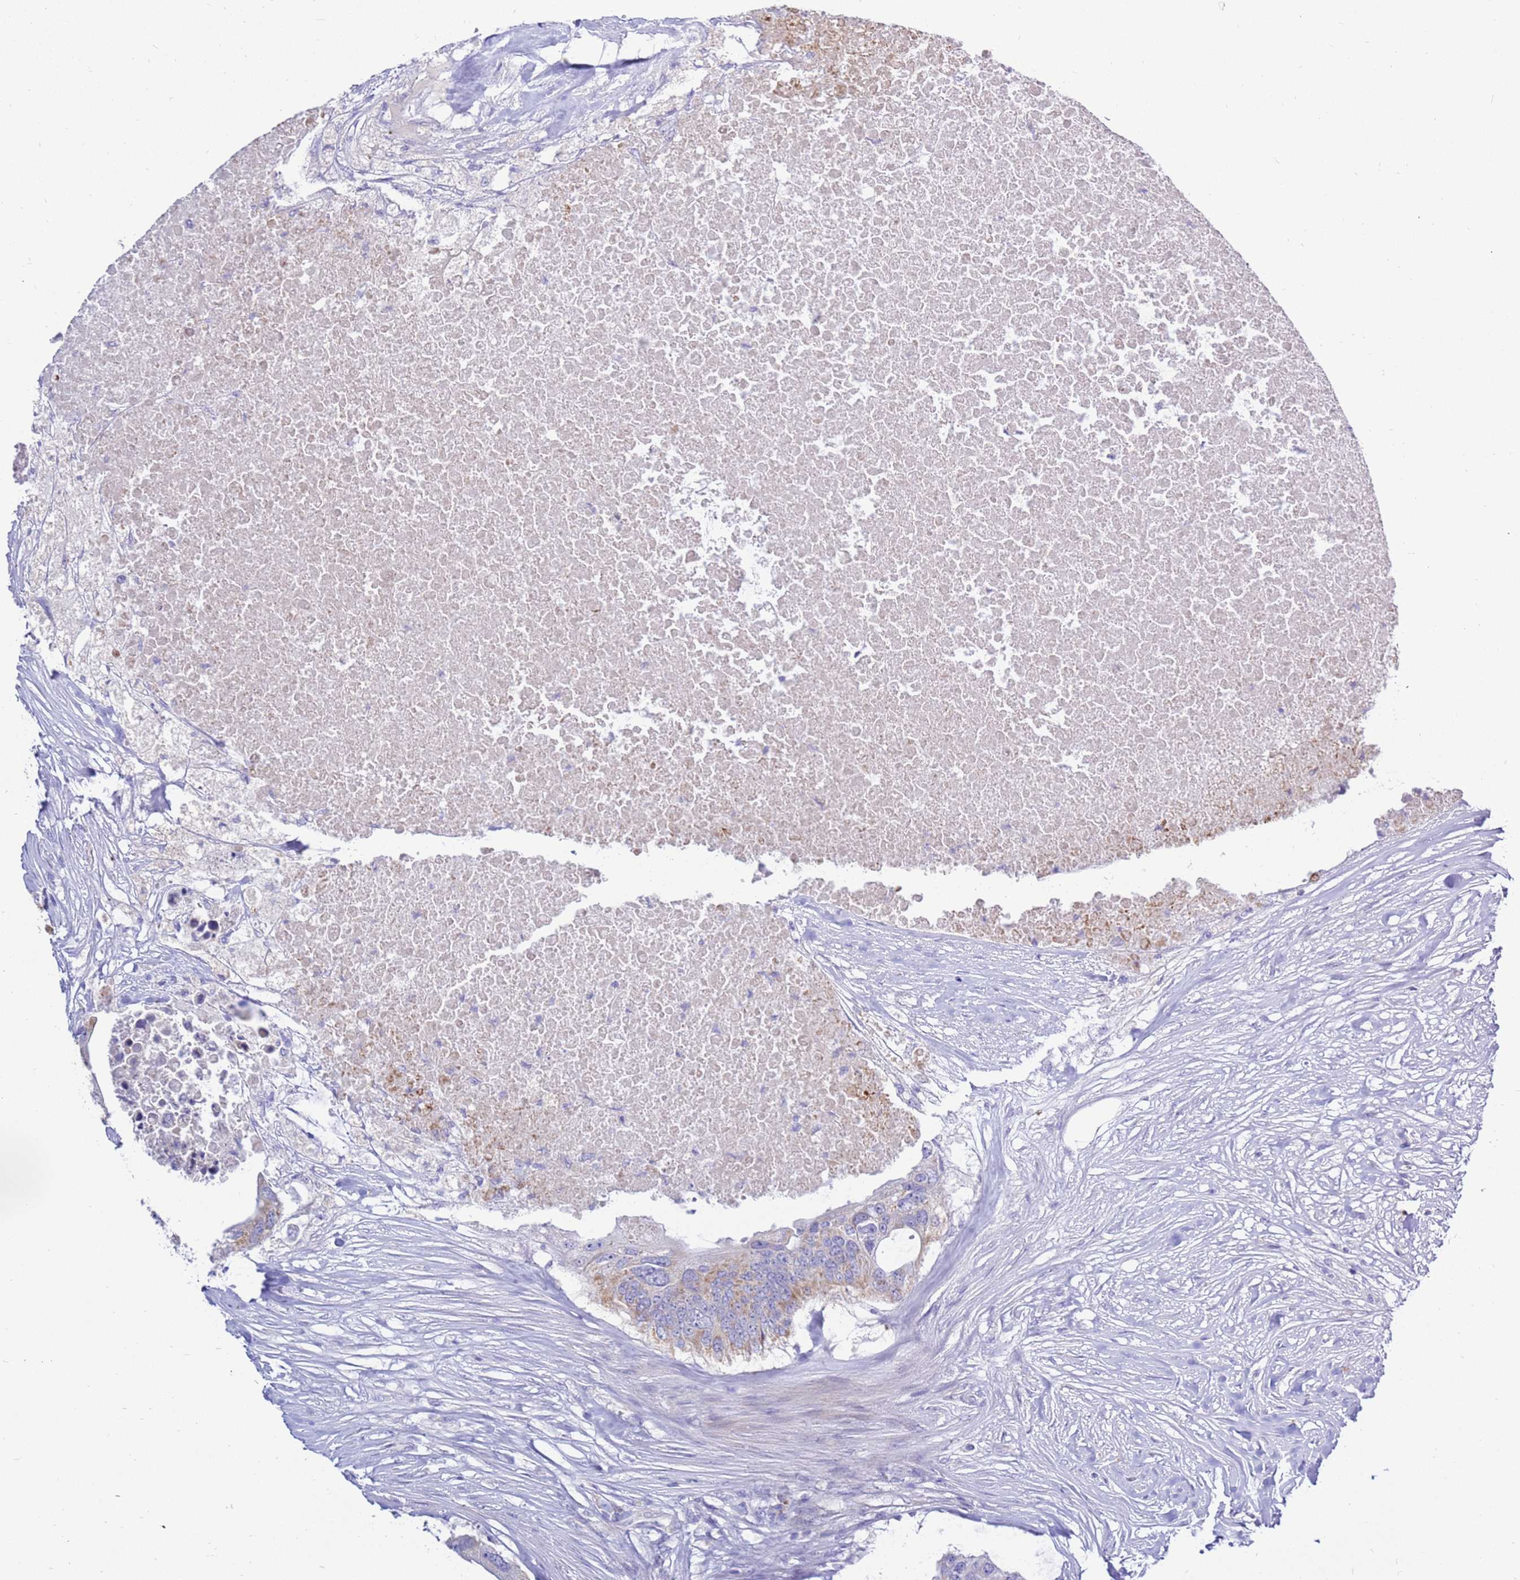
{"staining": {"intensity": "weak", "quantity": "25%-75%", "location": "cytoplasmic/membranous"}, "tissue": "colorectal cancer", "cell_type": "Tumor cells", "image_type": "cancer", "snomed": [{"axis": "morphology", "description": "Adenocarcinoma, NOS"}, {"axis": "topography", "description": "Colon"}], "caption": "Brown immunohistochemical staining in human colorectal adenocarcinoma exhibits weak cytoplasmic/membranous expression in about 25%-75% of tumor cells.", "gene": "IGF1R", "patient": {"sex": "male", "age": 71}}